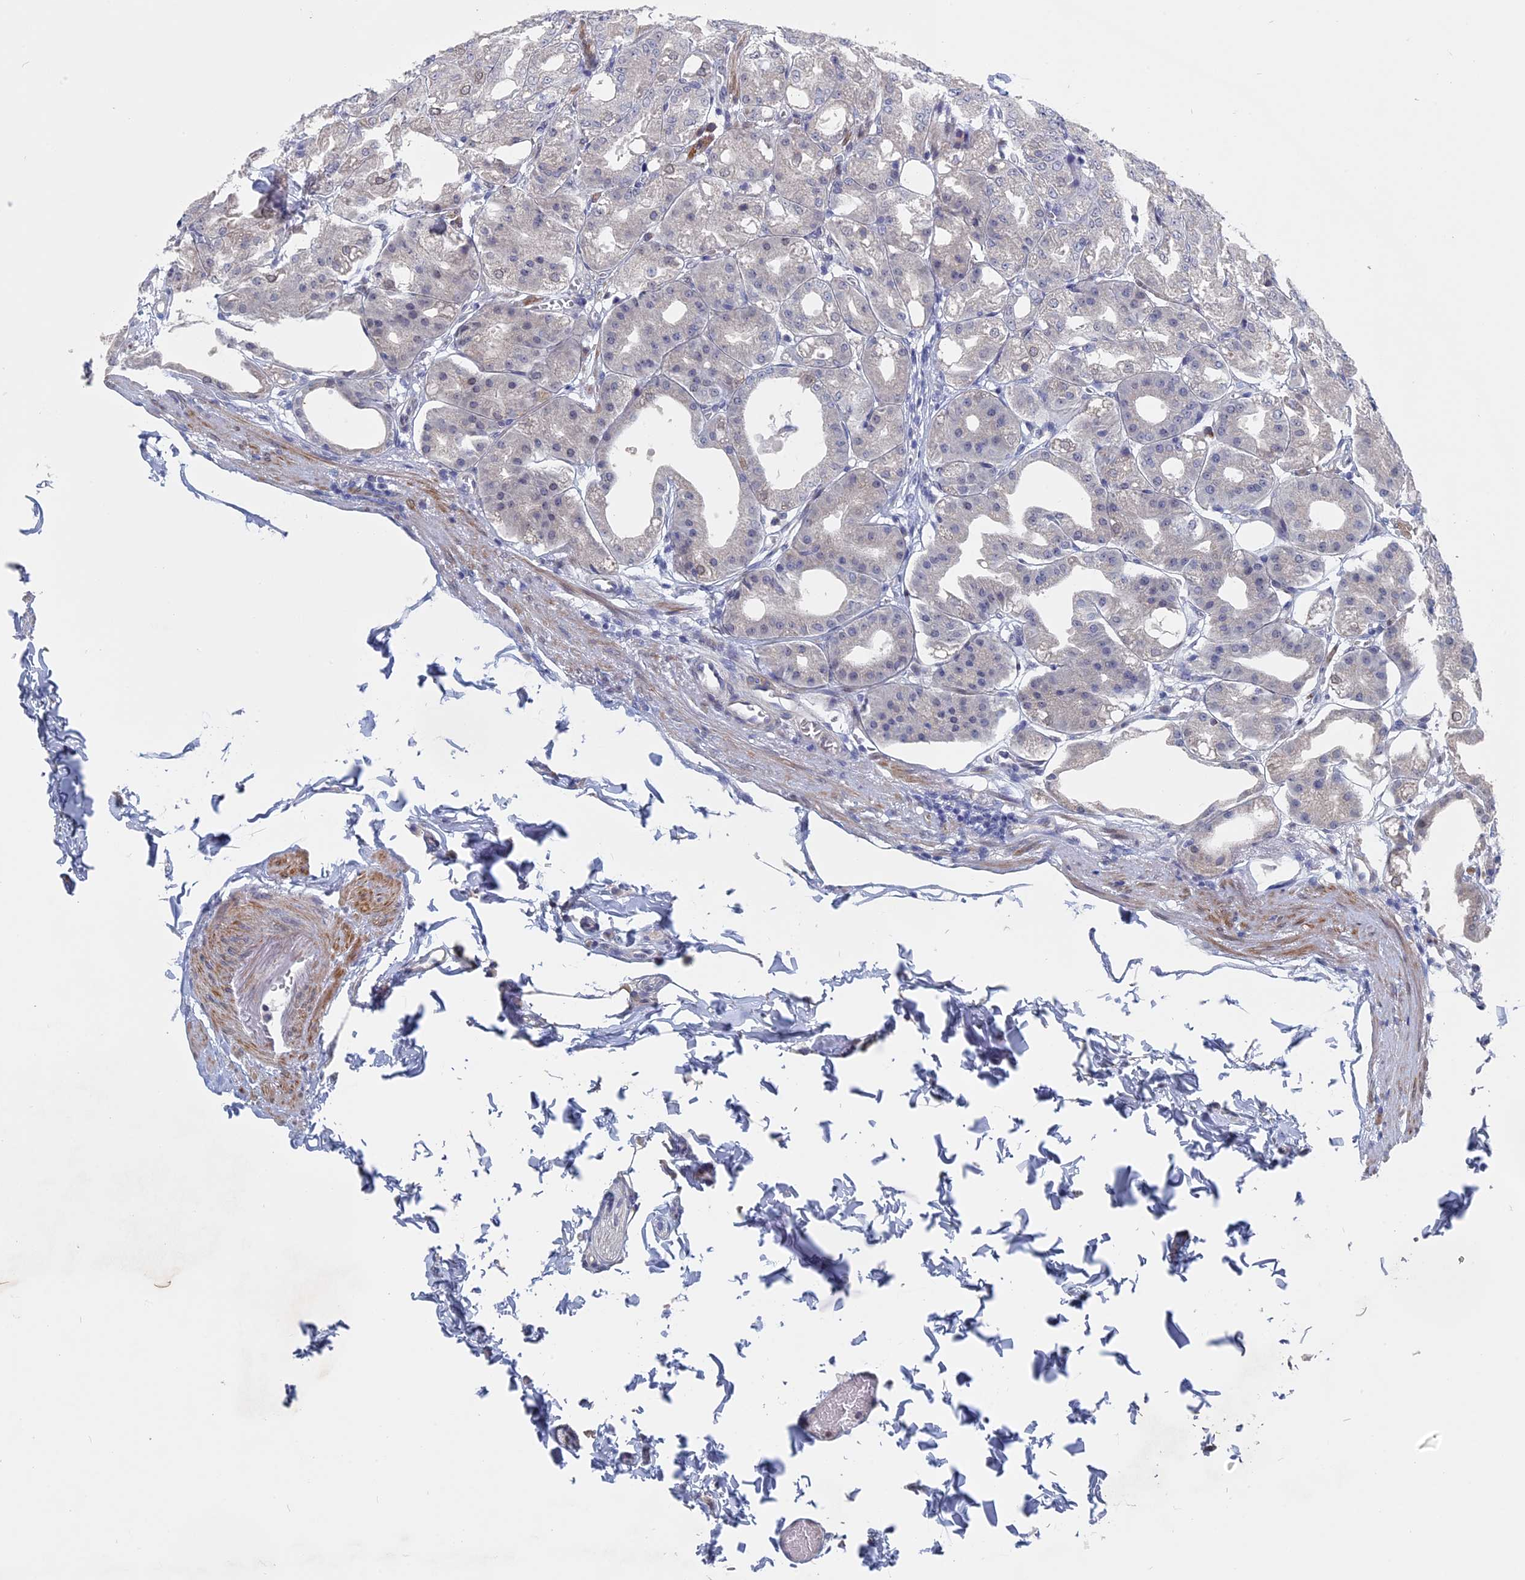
{"staining": {"intensity": "moderate", "quantity": "<25%", "location": "cytoplasmic/membranous"}, "tissue": "stomach", "cell_type": "Glandular cells", "image_type": "normal", "snomed": [{"axis": "morphology", "description": "Normal tissue, NOS"}, {"axis": "topography", "description": "Stomach, lower"}], "caption": "Immunohistochemistry of normal stomach displays low levels of moderate cytoplasmic/membranous staining in approximately <25% of glandular cells. The staining was performed using DAB (3,3'-diaminobenzidine), with brown indicating positive protein expression. Nuclei are stained blue with hematoxylin.", "gene": "MTRF1", "patient": {"sex": "male", "age": 71}}